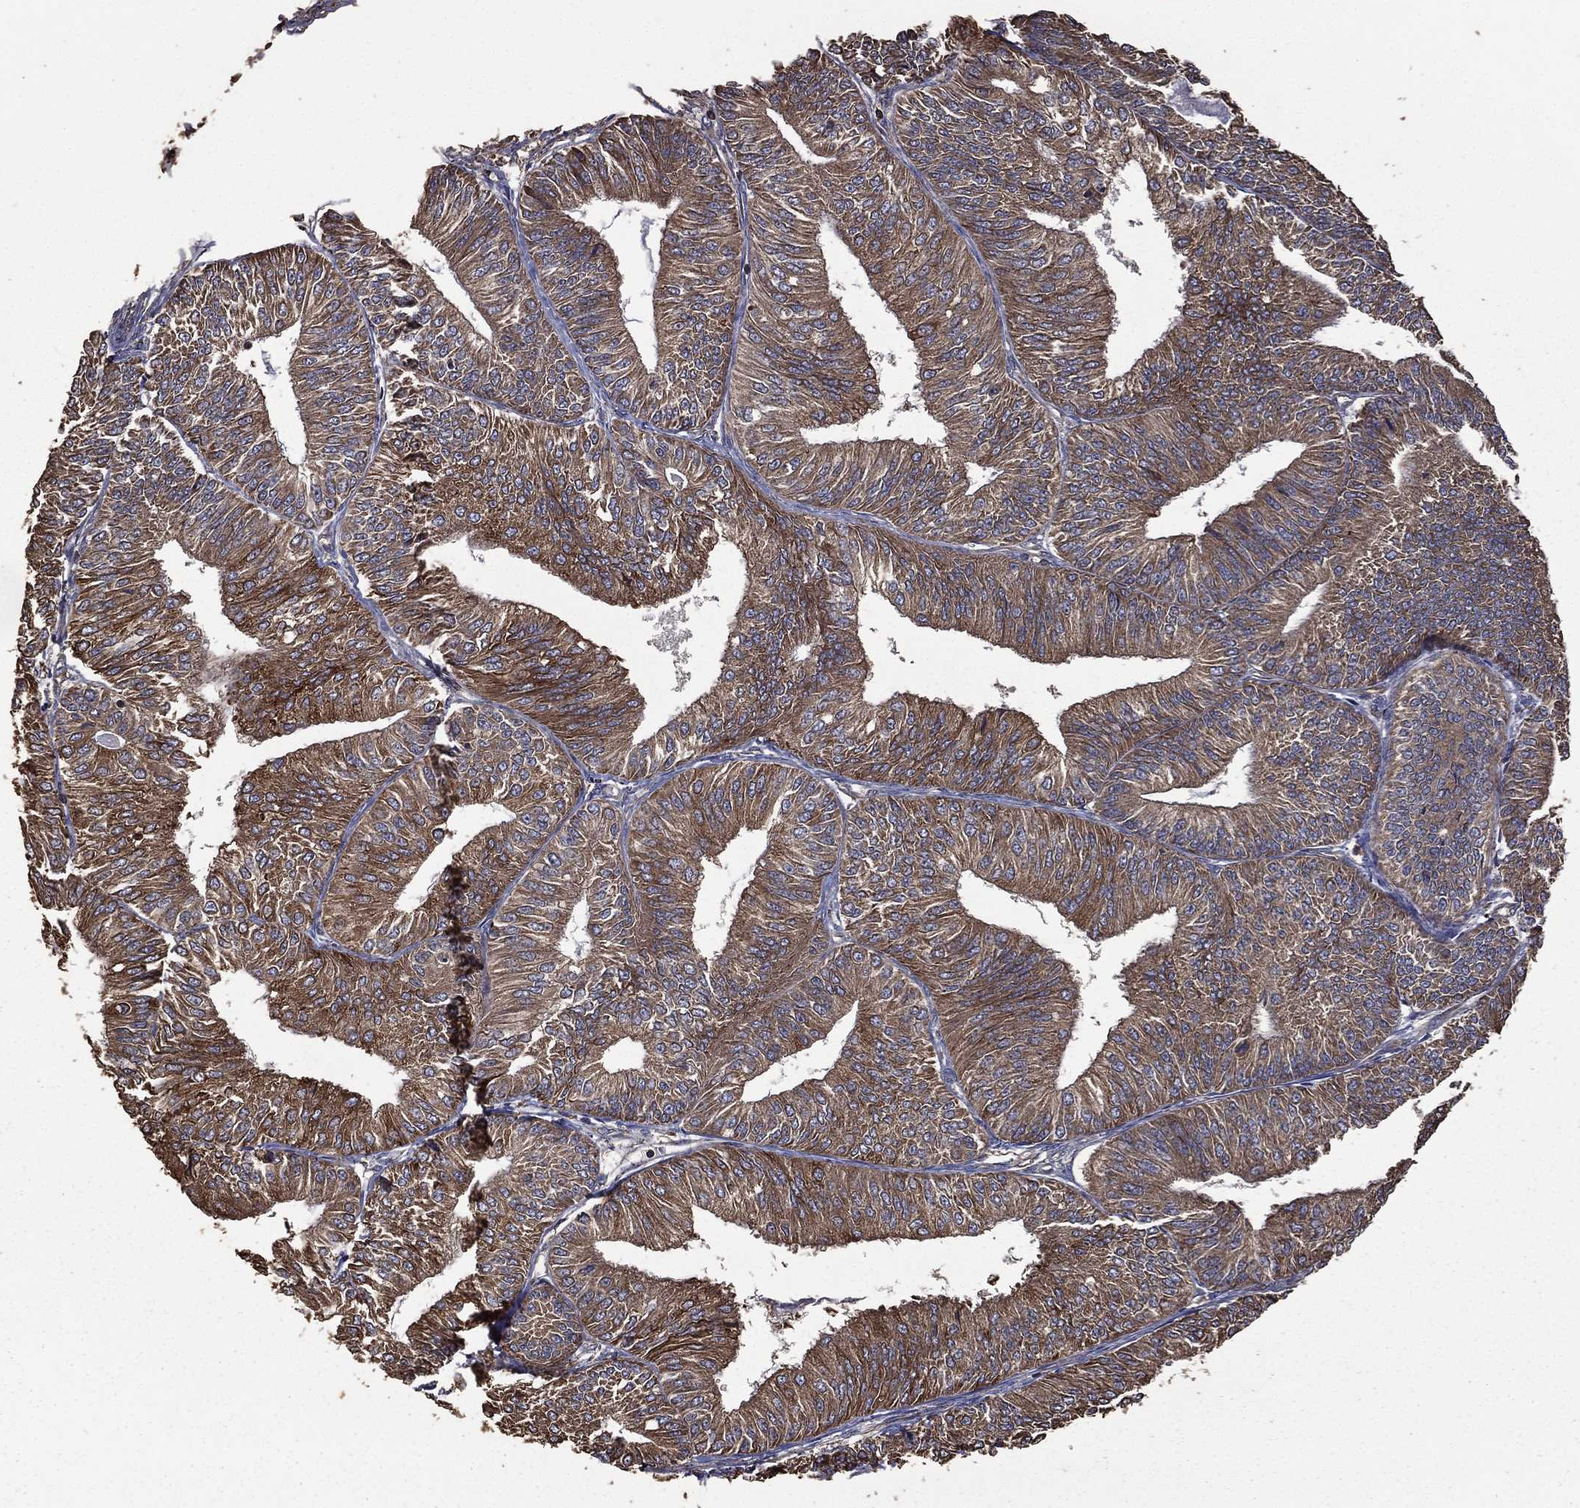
{"staining": {"intensity": "moderate", "quantity": ">75%", "location": "cytoplasmic/membranous"}, "tissue": "endometrial cancer", "cell_type": "Tumor cells", "image_type": "cancer", "snomed": [{"axis": "morphology", "description": "Adenocarcinoma, NOS"}, {"axis": "topography", "description": "Endometrium"}], "caption": "Adenocarcinoma (endometrial) was stained to show a protein in brown. There is medium levels of moderate cytoplasmic/membranous staining in approximately >75% of tumor cells.", "gene": "METTL27", "patient": {"sex": "female", "age": 58}}